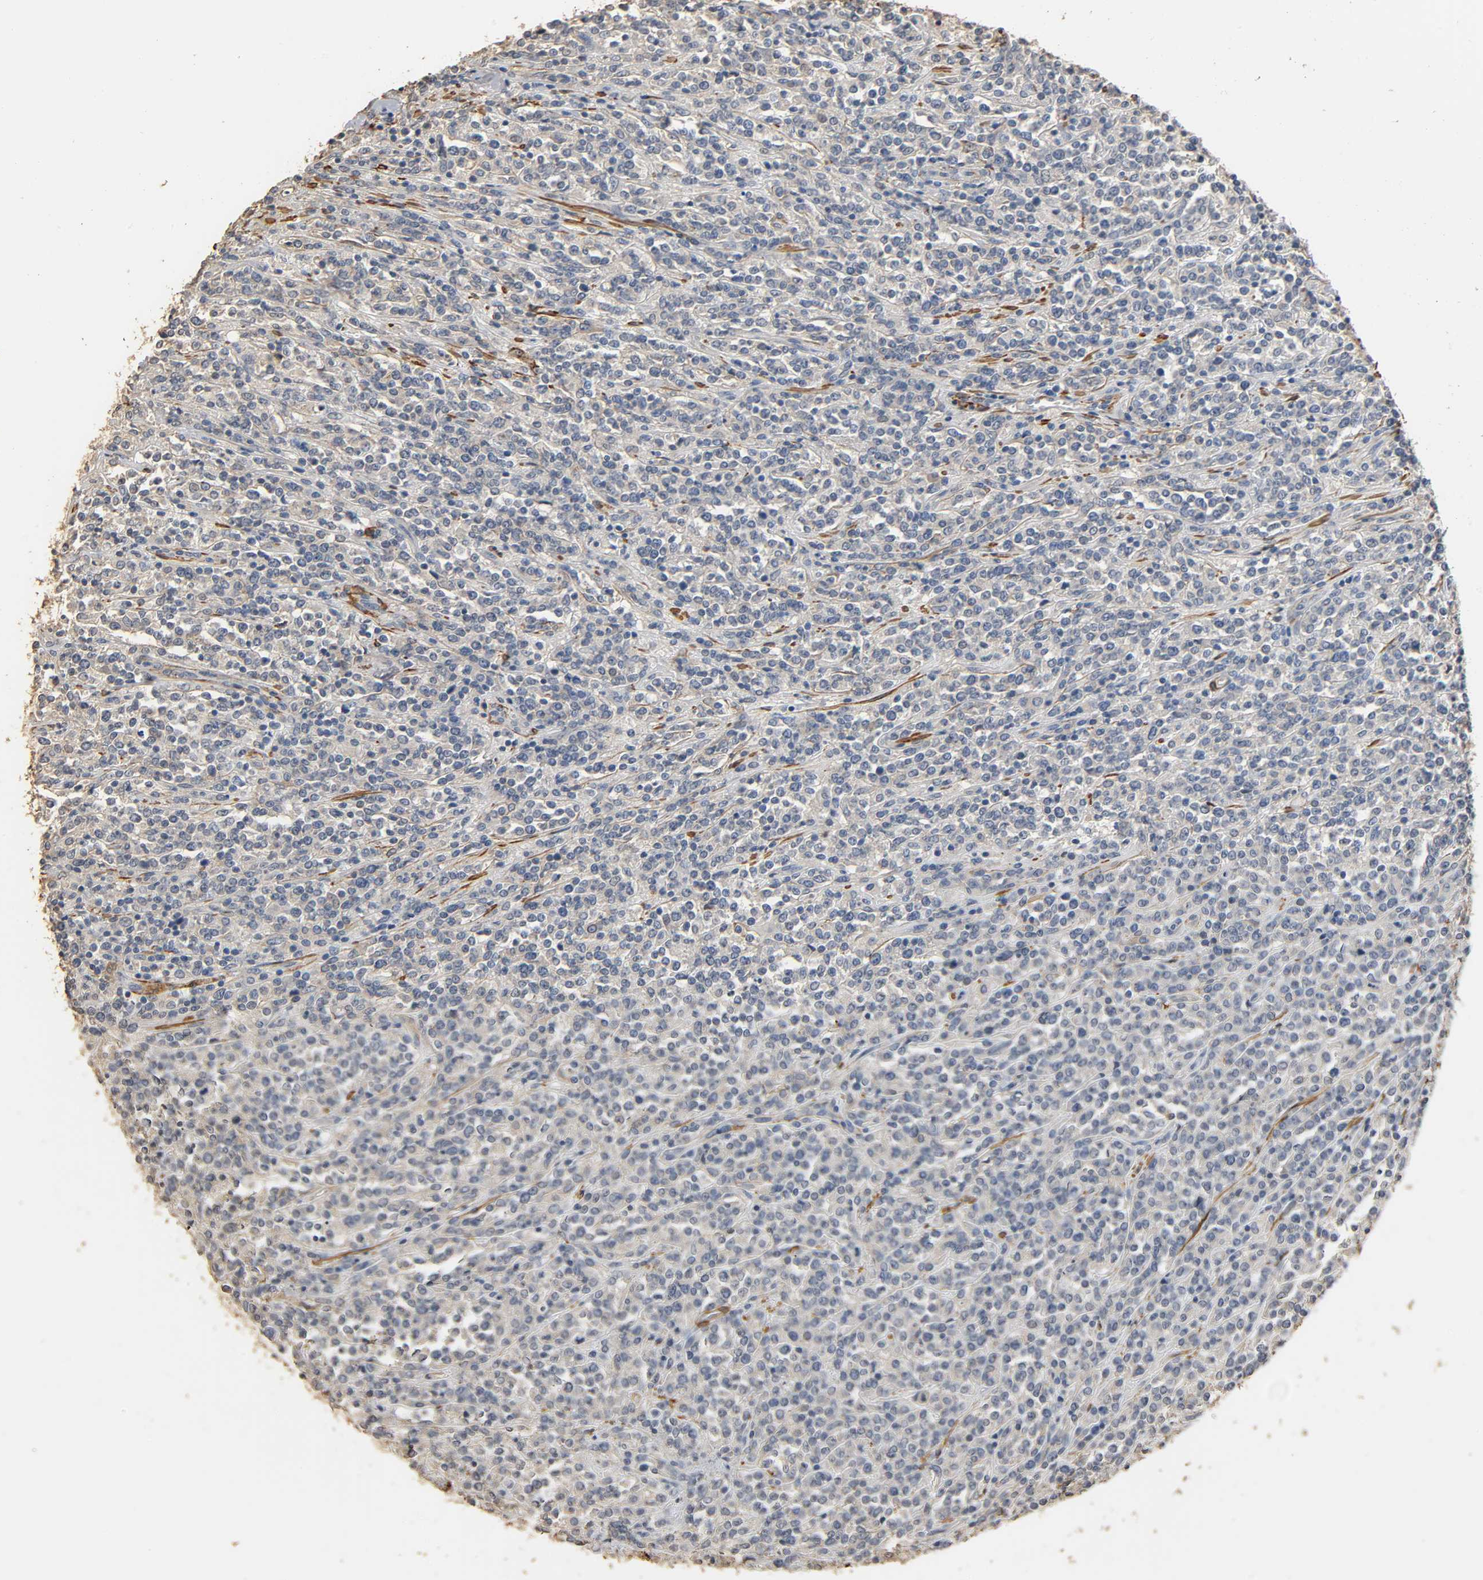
{"staining": {"intensity": "weak", "quantity": ">75%", "location": "cytoplasmic/membranous"}, "tissue": "lymphoma", "cell_type": "Tumor cells", "image_type": "cancer", "snomed": [{"axis": "morphology", "description": "Malignant lymphoma, non-Hodgkin's type, High grade"}, {"axis": "topography", "description": "Soft tissue"}], "caption": "Protein staining of malignant lymphoma, non-Hodgkin's type (high-grade) tissue shows weak cytoplasmic/membranous expression in about >75% of tumor cells.", "gene": "GSTA3", "patient": {"sex": "male", "age": 18}}